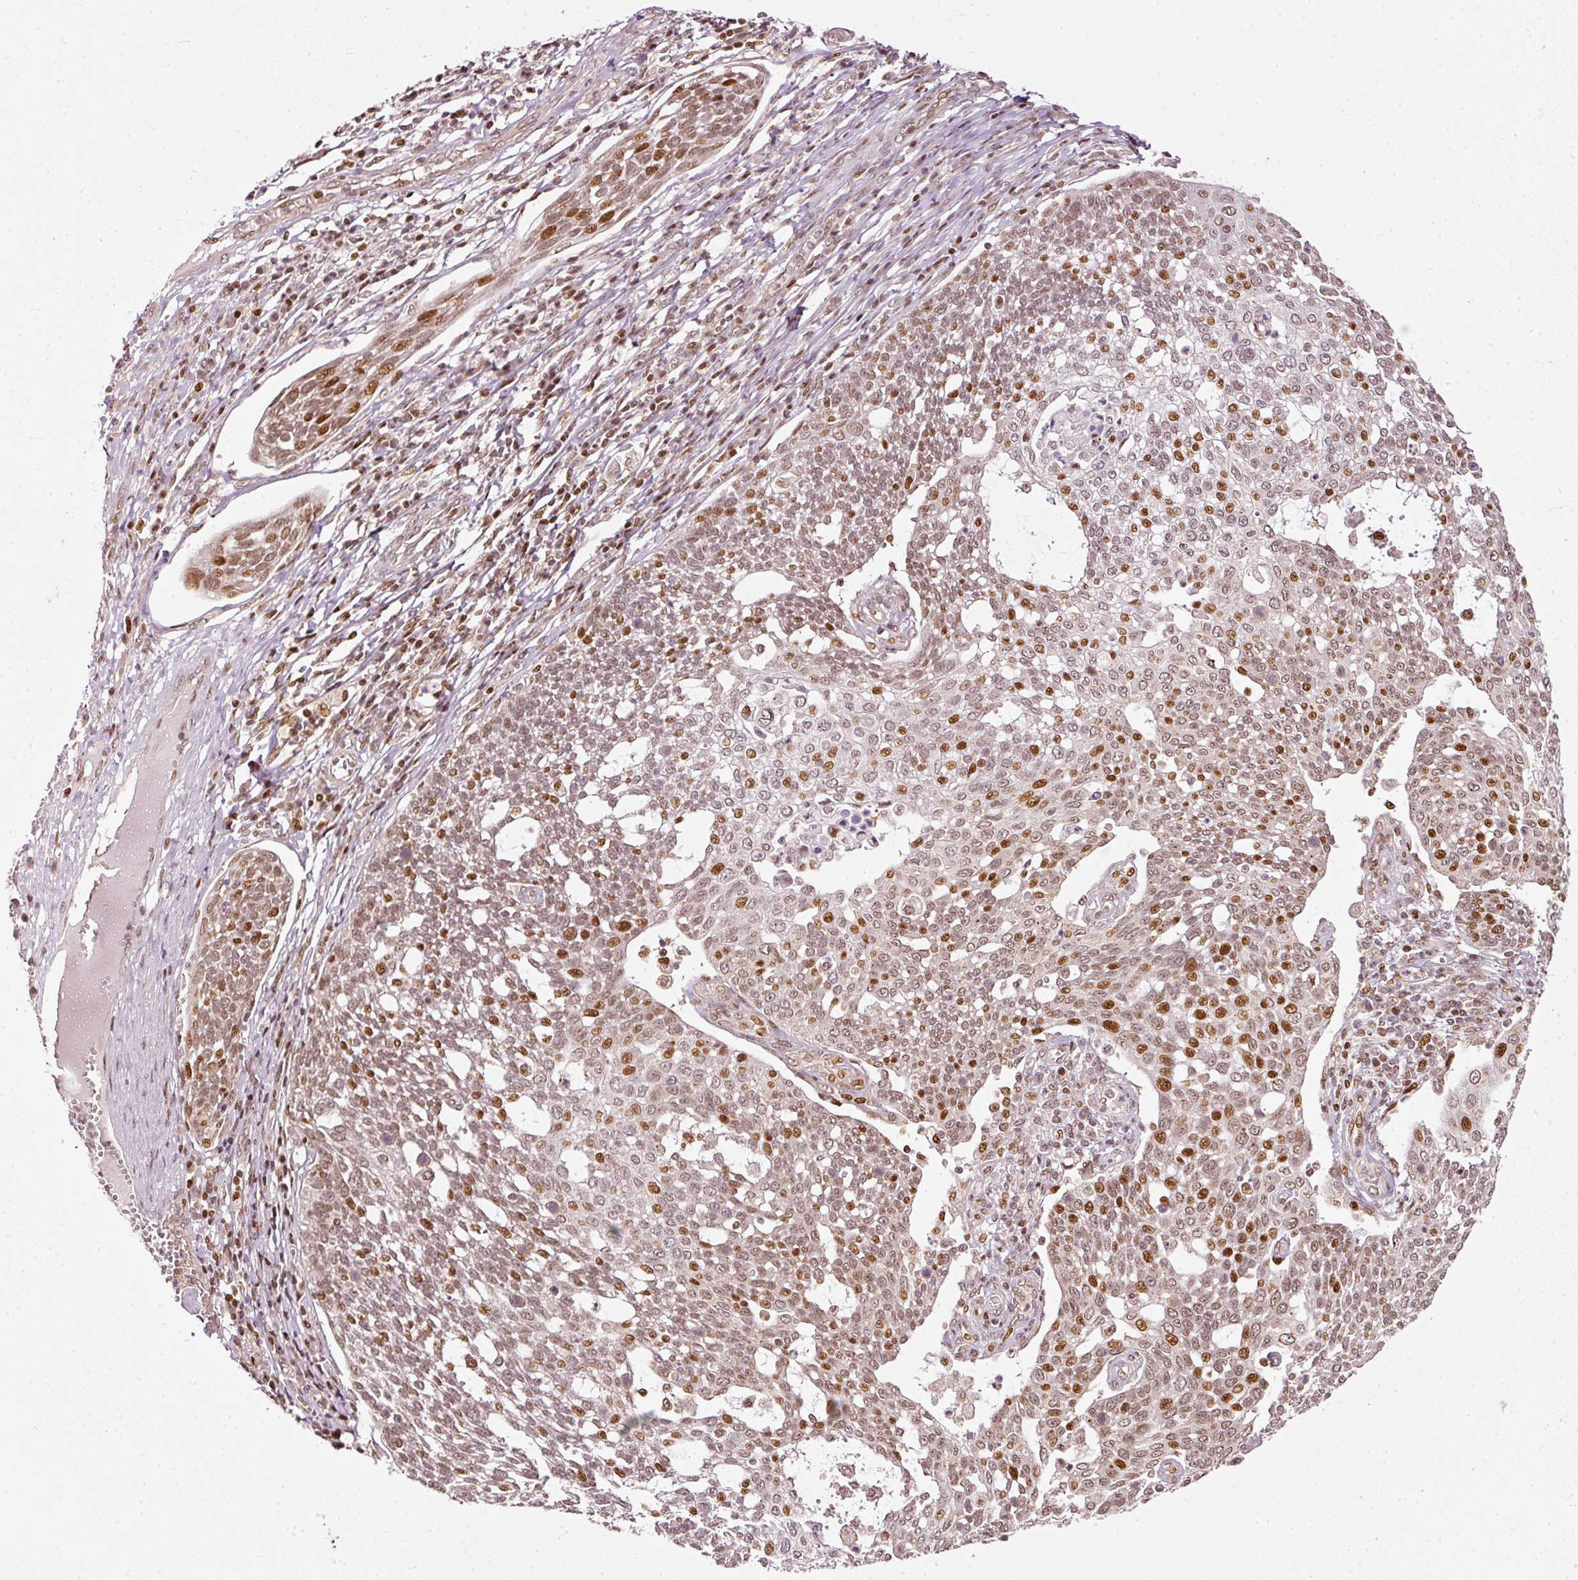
{"staining": {"intensity": "moderate", "quantity": ">75%", "location": "nuclear"}, "tissue": "cervical cancer", "cell_type": "Tumor cells", "image_type": "cancer", "snomed": [{"axis": "morphology", "description": "Squamous cell carcinoma, NOS"}, {"axis": "topography", "description": "Cervix"}], "caption": "A high-resolution image shows immunohistochemistry (IHC) staining of cervical cancer, which reveals moderate nuclear staining in about >75% of tumor cells. (brown staining indicates protein expression, while blue staining denotes nuclei).", "gene": "ZNF778", "patient": {"sex": "female", "age": 34}}